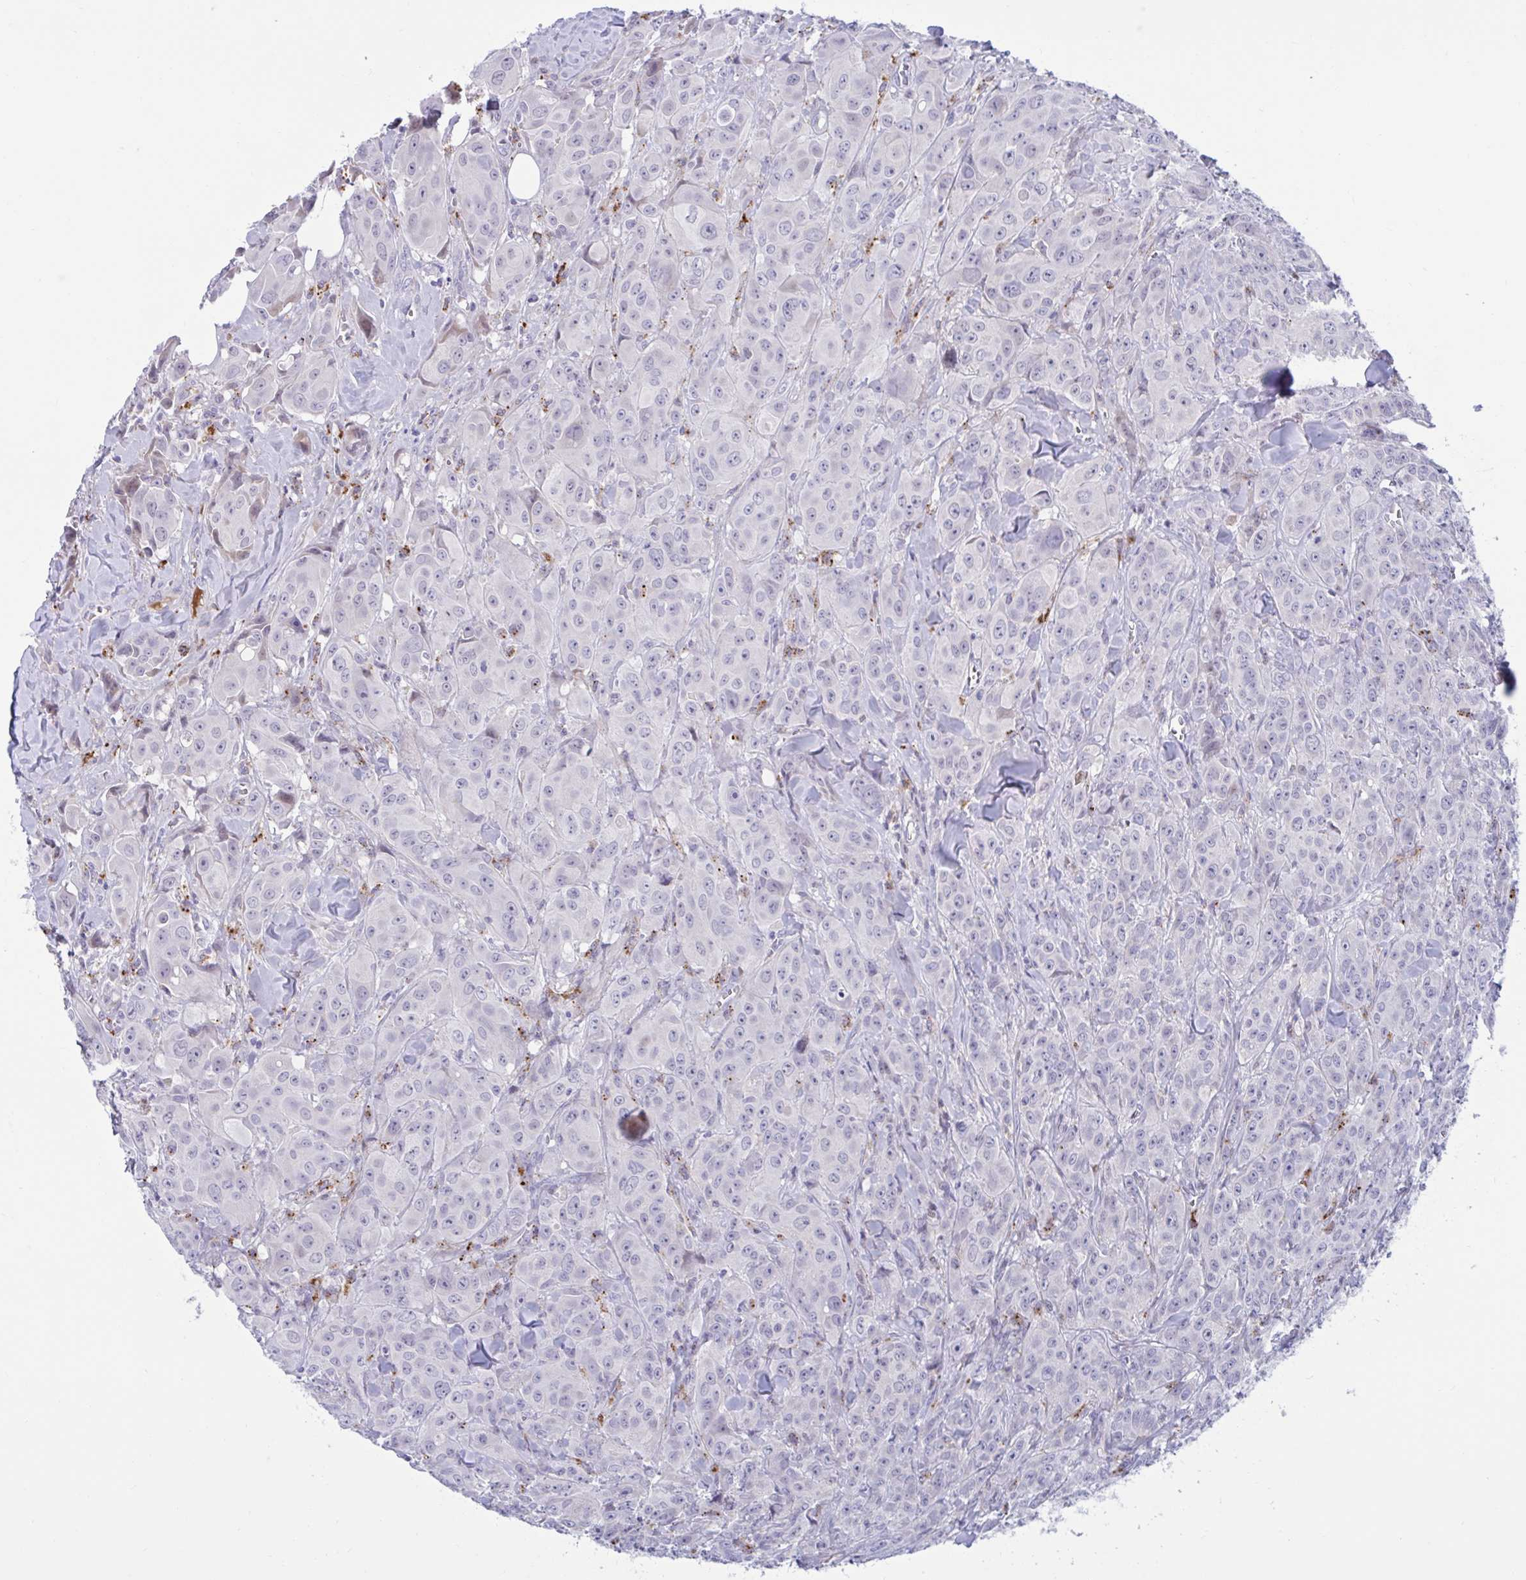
{"staining": {"intensity": "negative", "quantity": "none", "location": "none"}, "tissue": "breast cancer", "cell_type": "Tumor cells", "image_type": "cancer", "snomed": [{"axis": "morphology", "description": "Normal tissue, NOS"}, {"axis": "morphology", "description": "Duct carcinoma"}, {"axis": "topography", "description": "Breast"}], "caption": "Tumor cells show no significant protein positivity in breast cancer (invasive ductal carcinoma).", "gene": "FAM219B", "patient": {"sex": "female", "age": 43}}